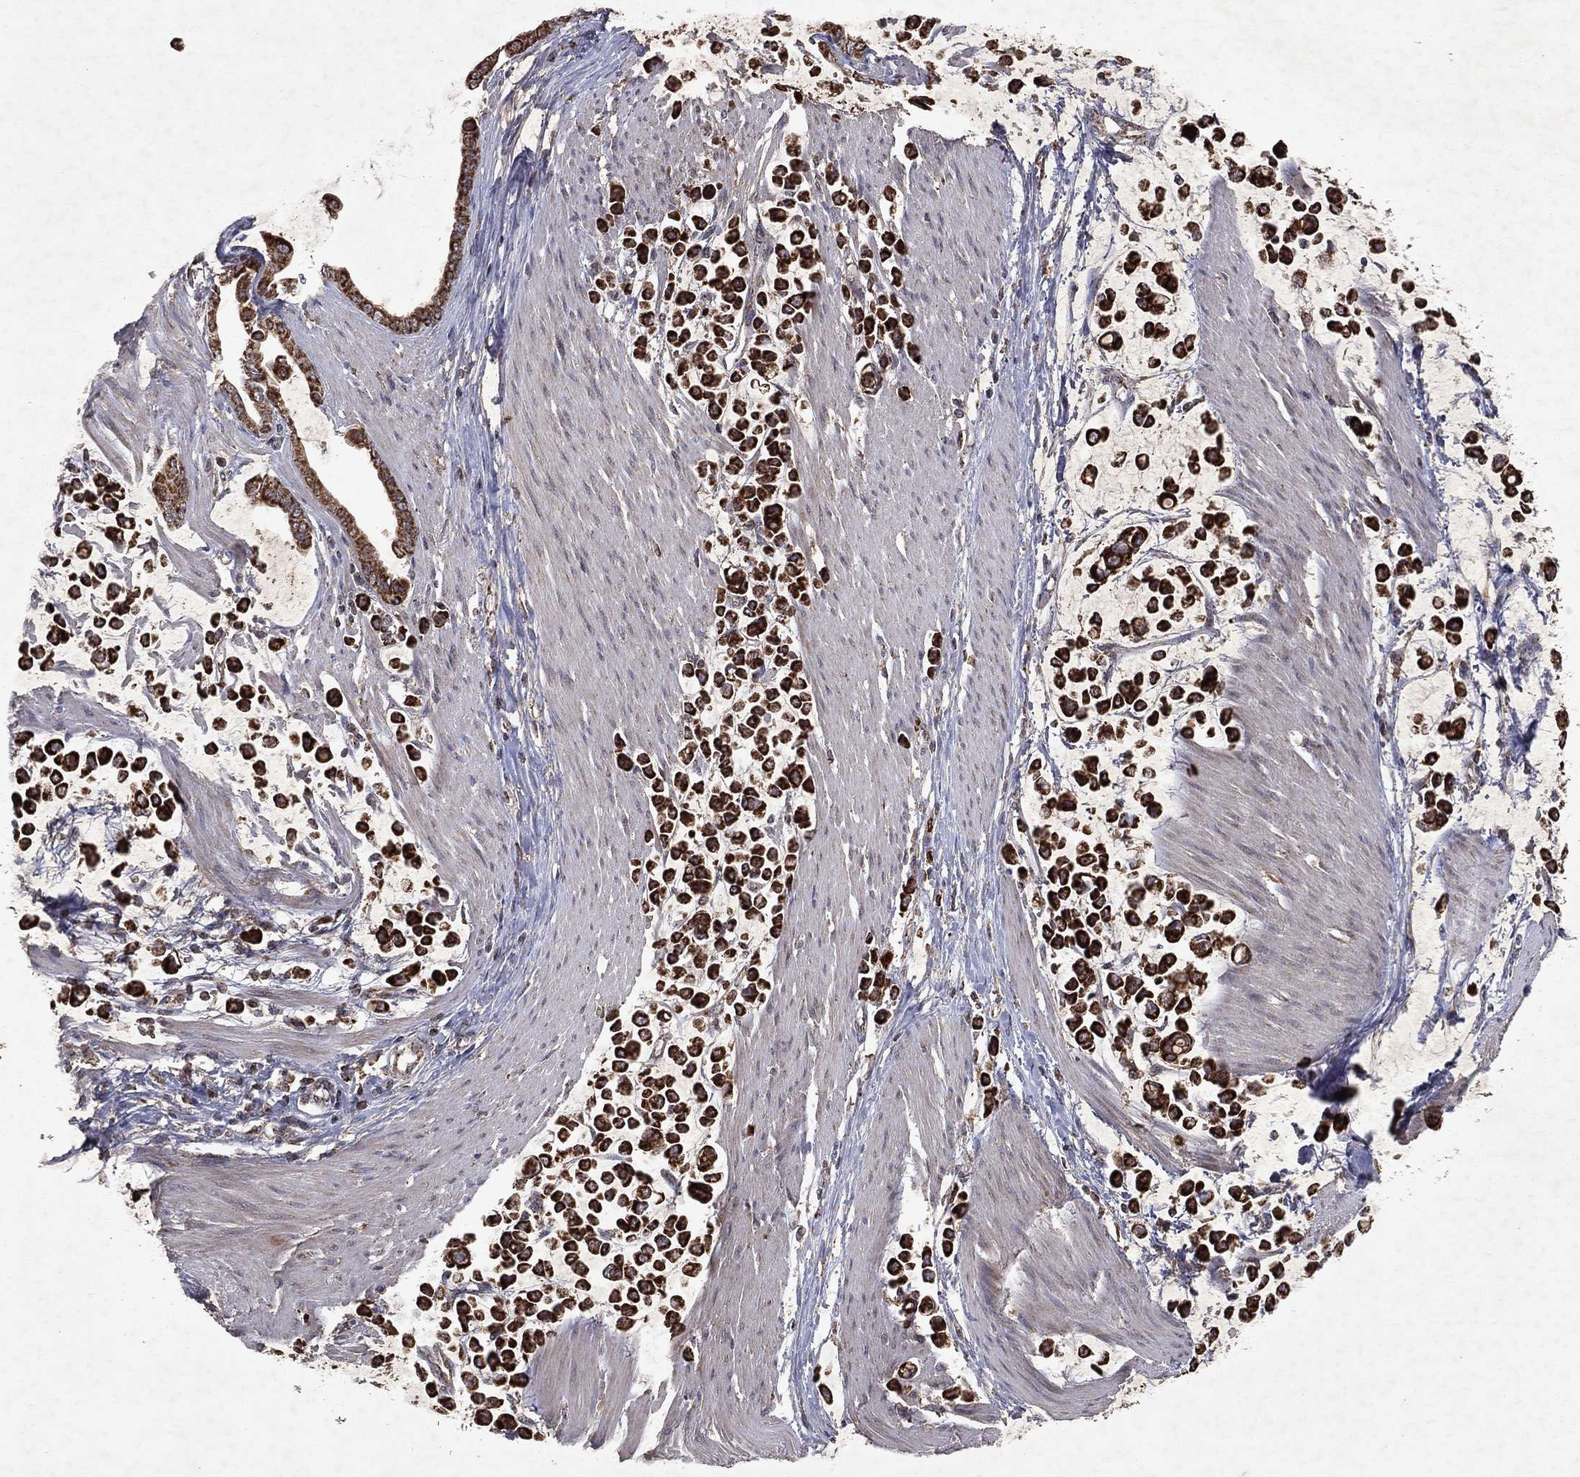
{"staining": {"intensity": "strong", "quantity": ">75%", "location": "cytoplasmic/membranous"}, "tissue": "stomach cancer", "cell_type": "Tumor cells", "image_type": "cancer", "snomed": [{"axis": "morphology", "description": "Adenocarcinoma, NOS"}, {"axis": "topography", "description": "Stomach"}], "caption": "Immunohistochemical staining of human adenocarcinoma (stomach) reveals high levels of strong cytoplasmic/membranous expression in approximately >75% of tumor cells. (brown staining indicates protein expression, while blue staining denotes nuclei).", "gene": "PYROXD2", "patient": {"sex": "male", "age": 82}}